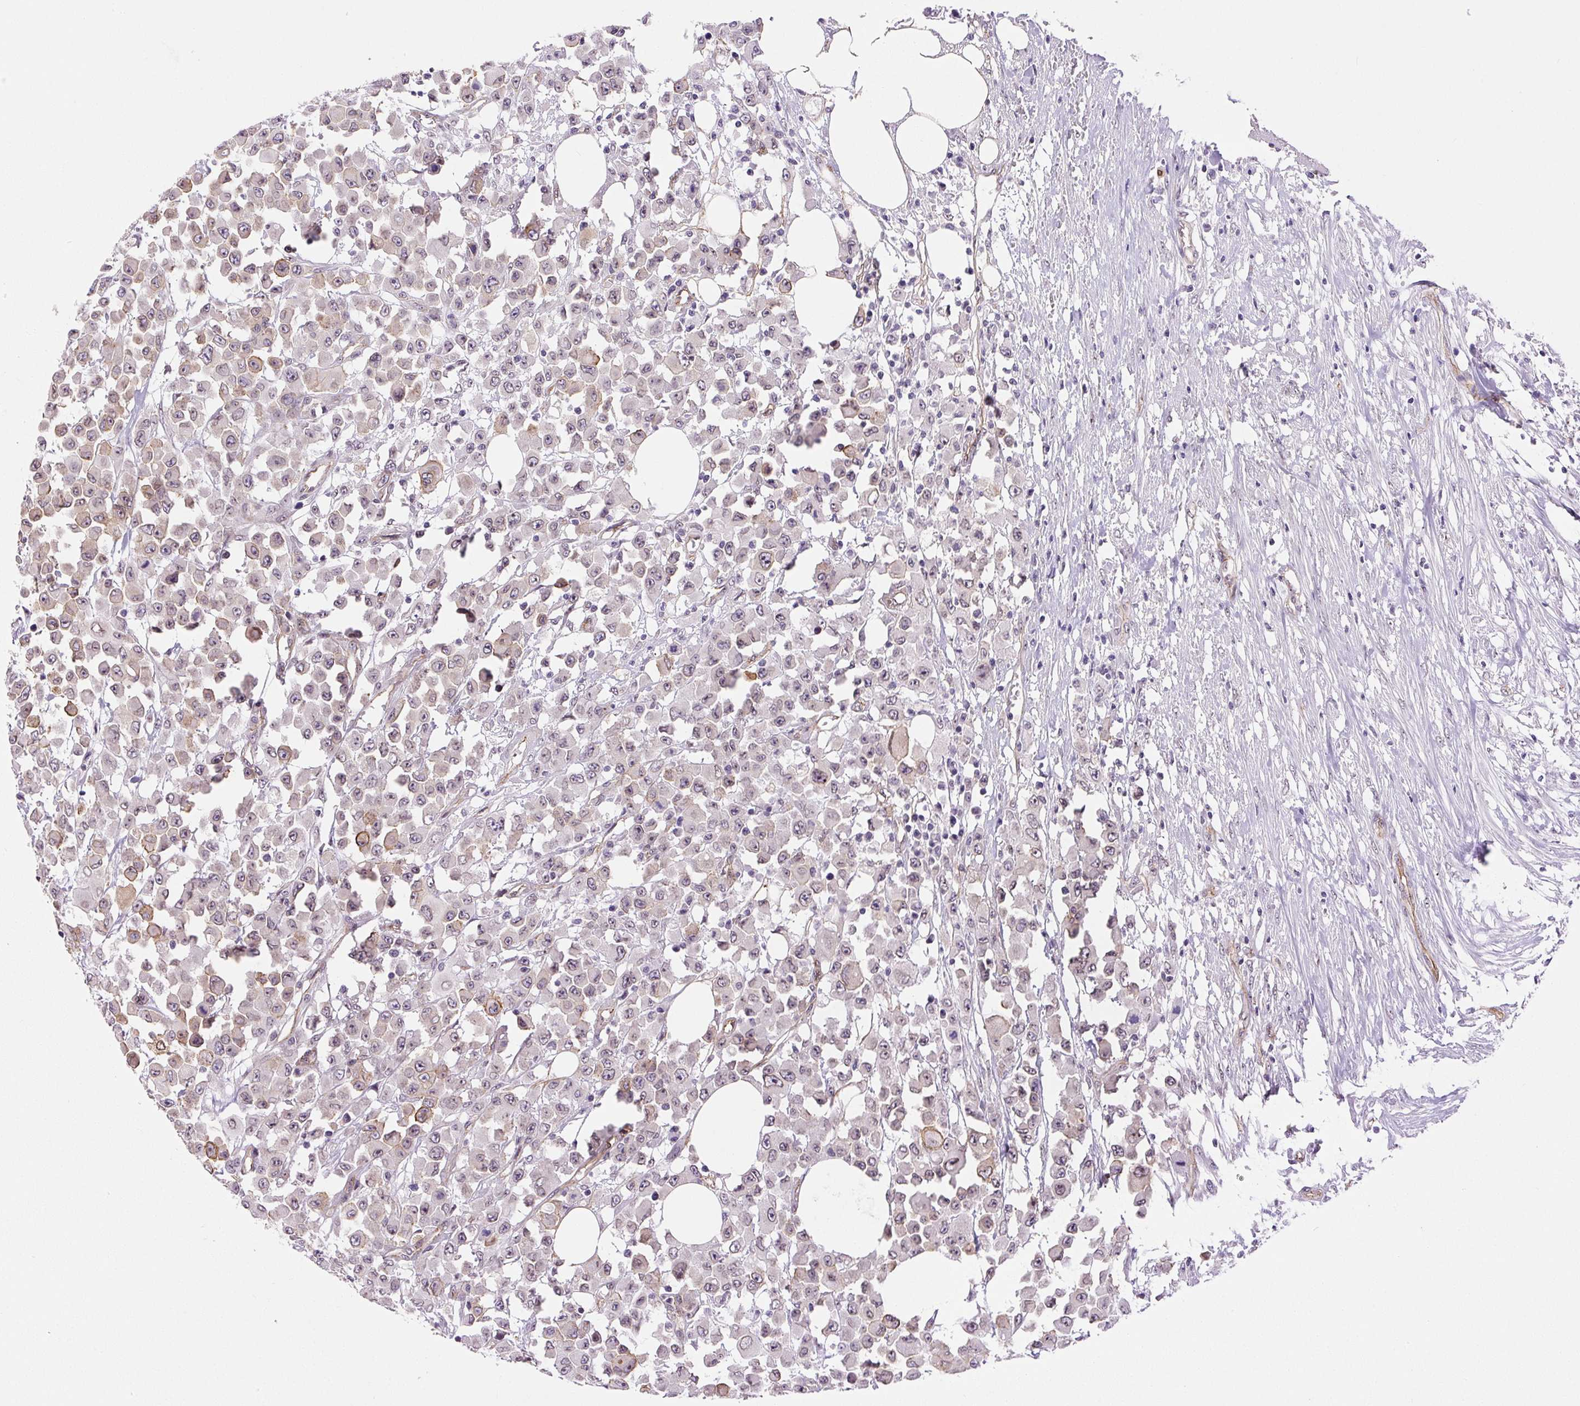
{"staining": {"intensity": "weak", "quantity": "25%-75%", "location": "nuclear"}, "tissue": "colorectal cancer", "cell_type": "Tumor cells", "image_type": "cancer", "snomed": [{"axis": "morphology", "description": "Adenocarcinoma, NOS"}, {"axis": "topography", "description": "Colon"}], "caption": "Brown immunohistochemical staining in human adenocarcinoma (colorectal) displays weak nuclear staining in about 25%-75% of tumor cells.", "gene": "MYO5C", "patient": {"sex": "male", "age": 51}}